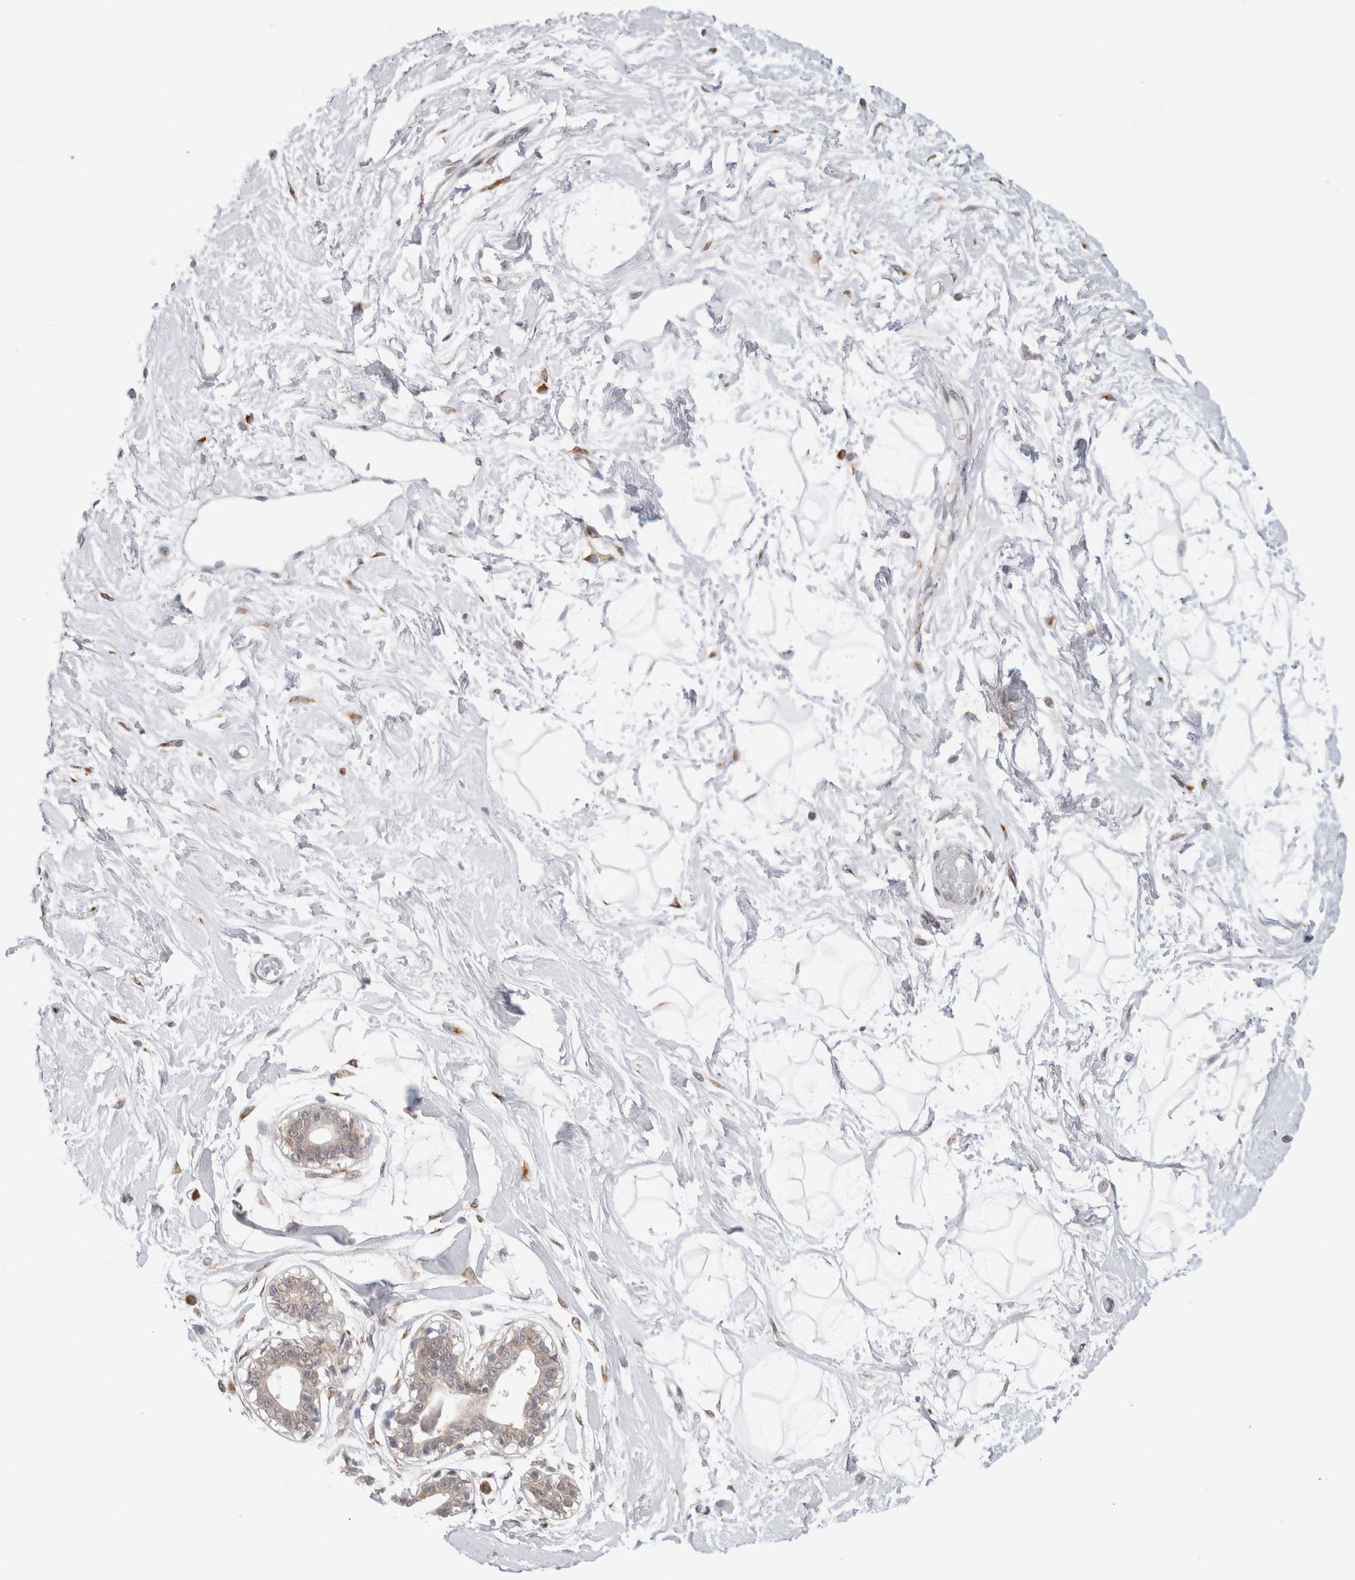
{"staining": {"intensity": "negative", "quantity": "none", "location": "none"}, "tissue": "breast", "cell_type": "Adipocytes", "image_type": "normal", "snomed": [{"axis": "morphology", "description": "Normal tissue, NOS"}, {"axis": "topography", "description": "Breast"}], "caption": "Immunohistochemical staining of benign human breast demonstrates no significant expression in adipocytes.", "gene": "TRMT1L", "patient": {"sex": "female", "age": 45}}